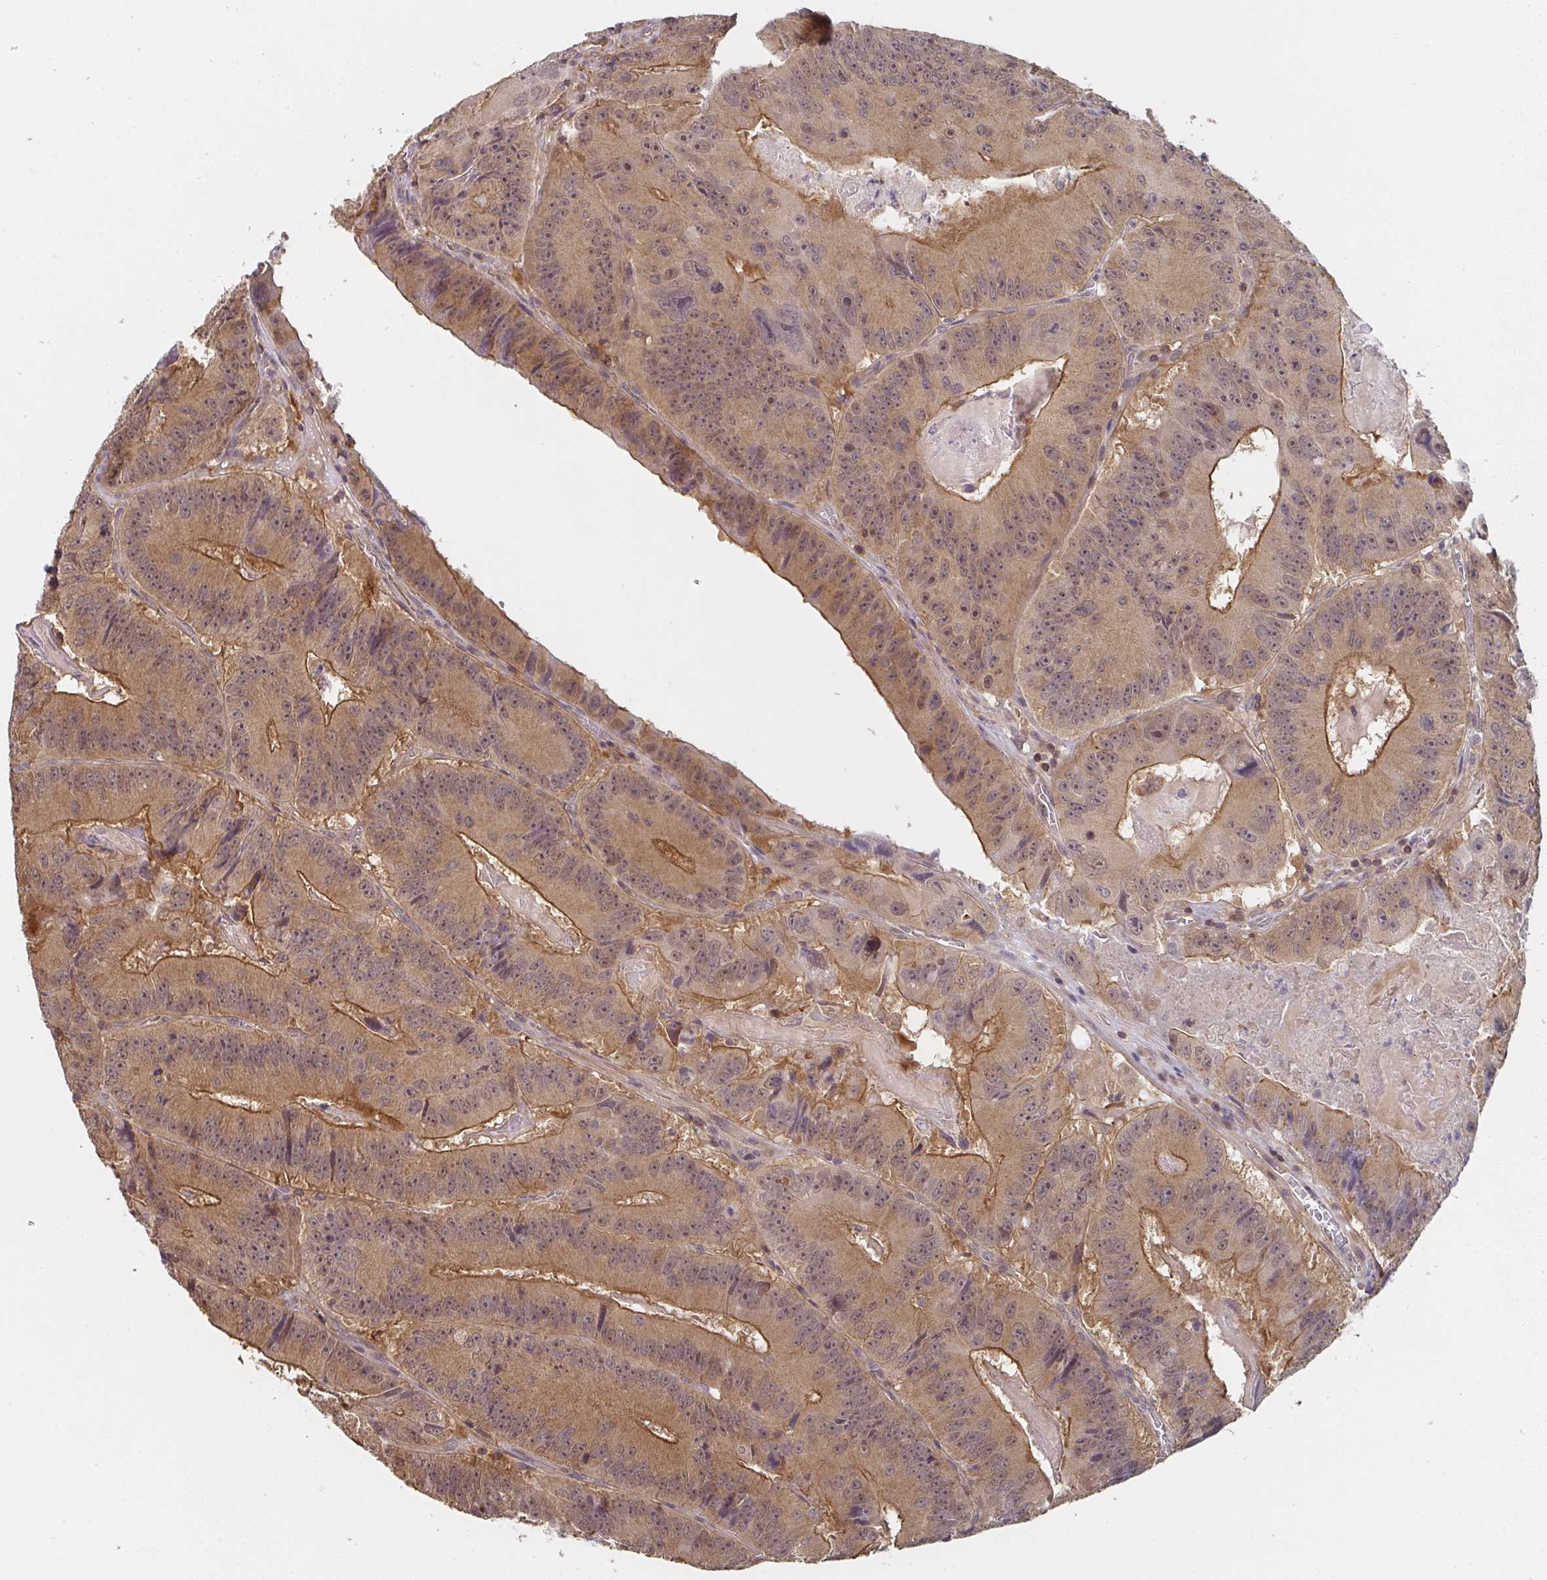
{"staining": {"intensity": "moderate", "quantity": ">75%", "location": "cytoplasmic/membranous,nuclear"}, "tissue": "colorectal cancer", "cell_type": "Tumor cells", "image_type": "cancer", "snomed": [{"axis": "morphology", "description": "Adenocarcinoma, NOS"}, {"axis": "topography", "description": "Colon"}], "caption": "A brown stain highlights moderate cytoplasmic/membranous and nuclear expression of a protein in colorectal cancer tumor cells.", "gene": "RANGRF", "patient": {"sex": "female", "age": 86}}